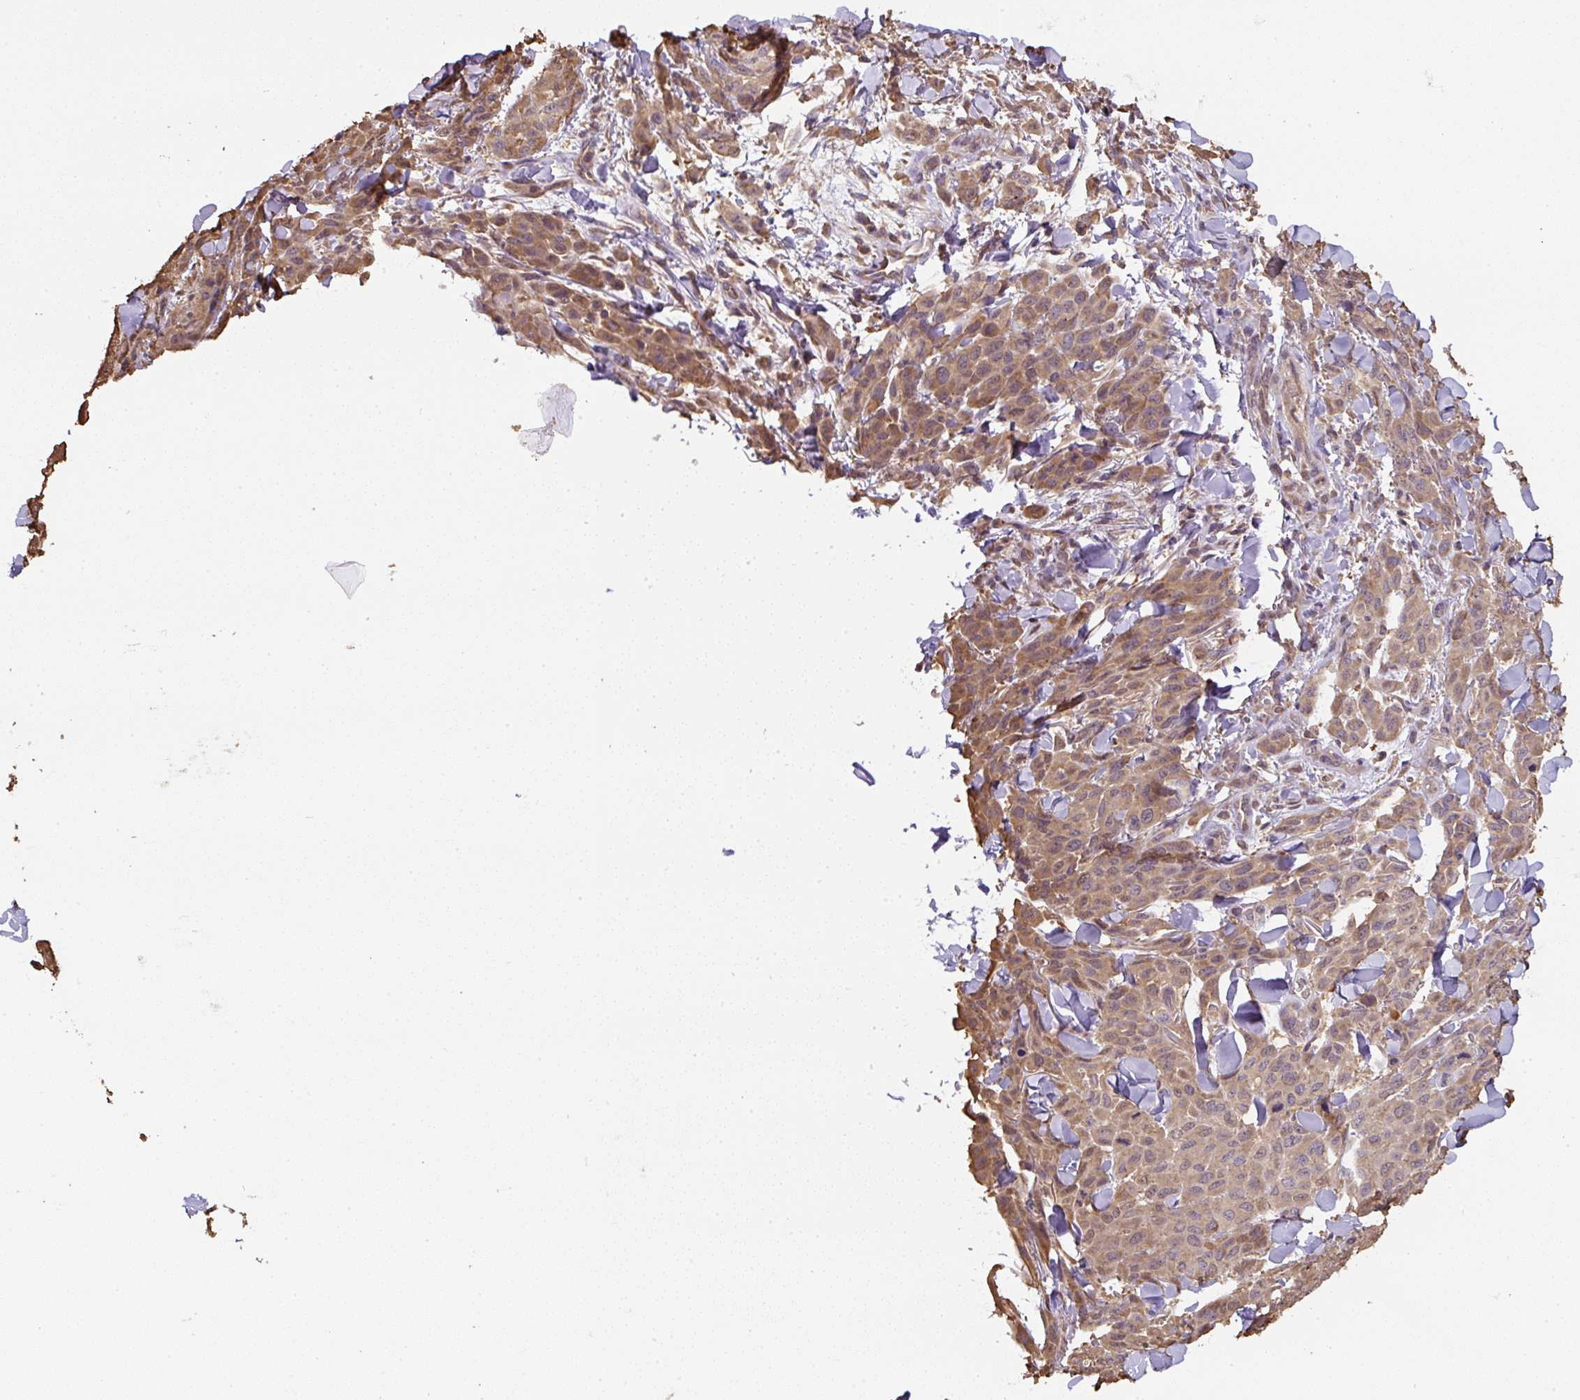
{"staining": {"intensity": "moderate", "quantity": ">75%", "location": "cytoplasmic/membranous"}, "tissue": "melanoma", "cell_type": "Tumor cells", "image_type": "cancer", "snomed": [{"axis": "morphology", "description": "Malignant melanoma, Metastatic site"}, {"axis": "topography", "description": "Skin"}], "caption": "Immunohistochemistry micrograph of neoplastic tissue: melanoma stained using immunohistochemistry reveals medium levels of moderate protein expression localized specifically in the cytoplasmic/membranous of tumor cells, appearing as a cytoplasmic/membranous brown color.", "gene": "TMEM170B", "patient": {"sex": "female", "age": 81}}